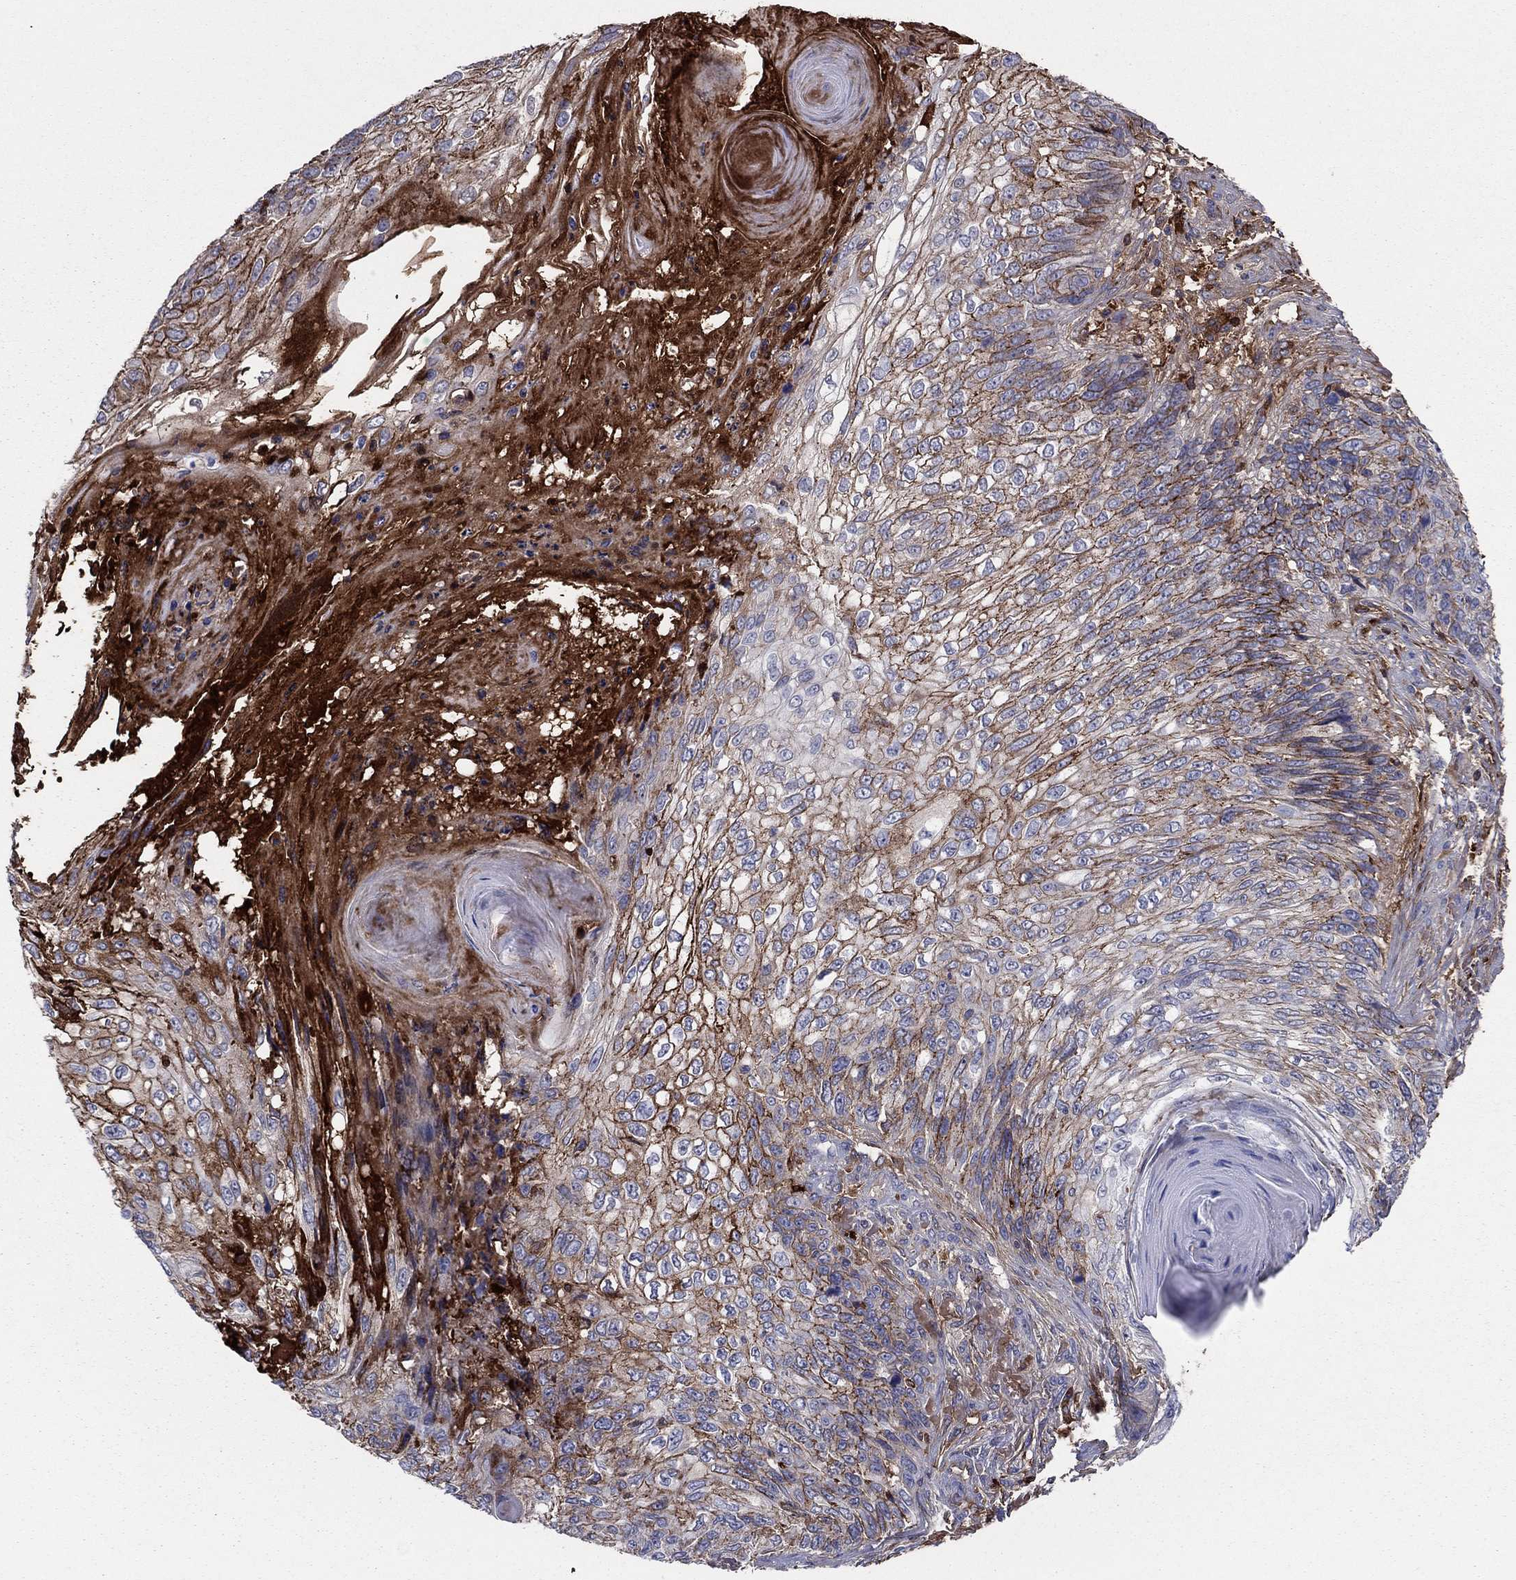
{"staining": {"intensity": "strong", "quantity": "<25%", "location": "cytoplasmic/membranous"}, "tissue": "skin cancer", "cell_type": "Tumor cells", "image_type": "cancer", "snomed": [{"axis": "morphology", "description": "Squamous cell carcinoma, NOS"}, {"axis": "topography", "description": "Skin"}], "caption": "Strong cytoplasmic/membranous positivity for a protein is present in about <25% of tumor cells of skin cancer using IHC.", "gene": "HPX", "patient": {"sex": "male", "age": 92}}